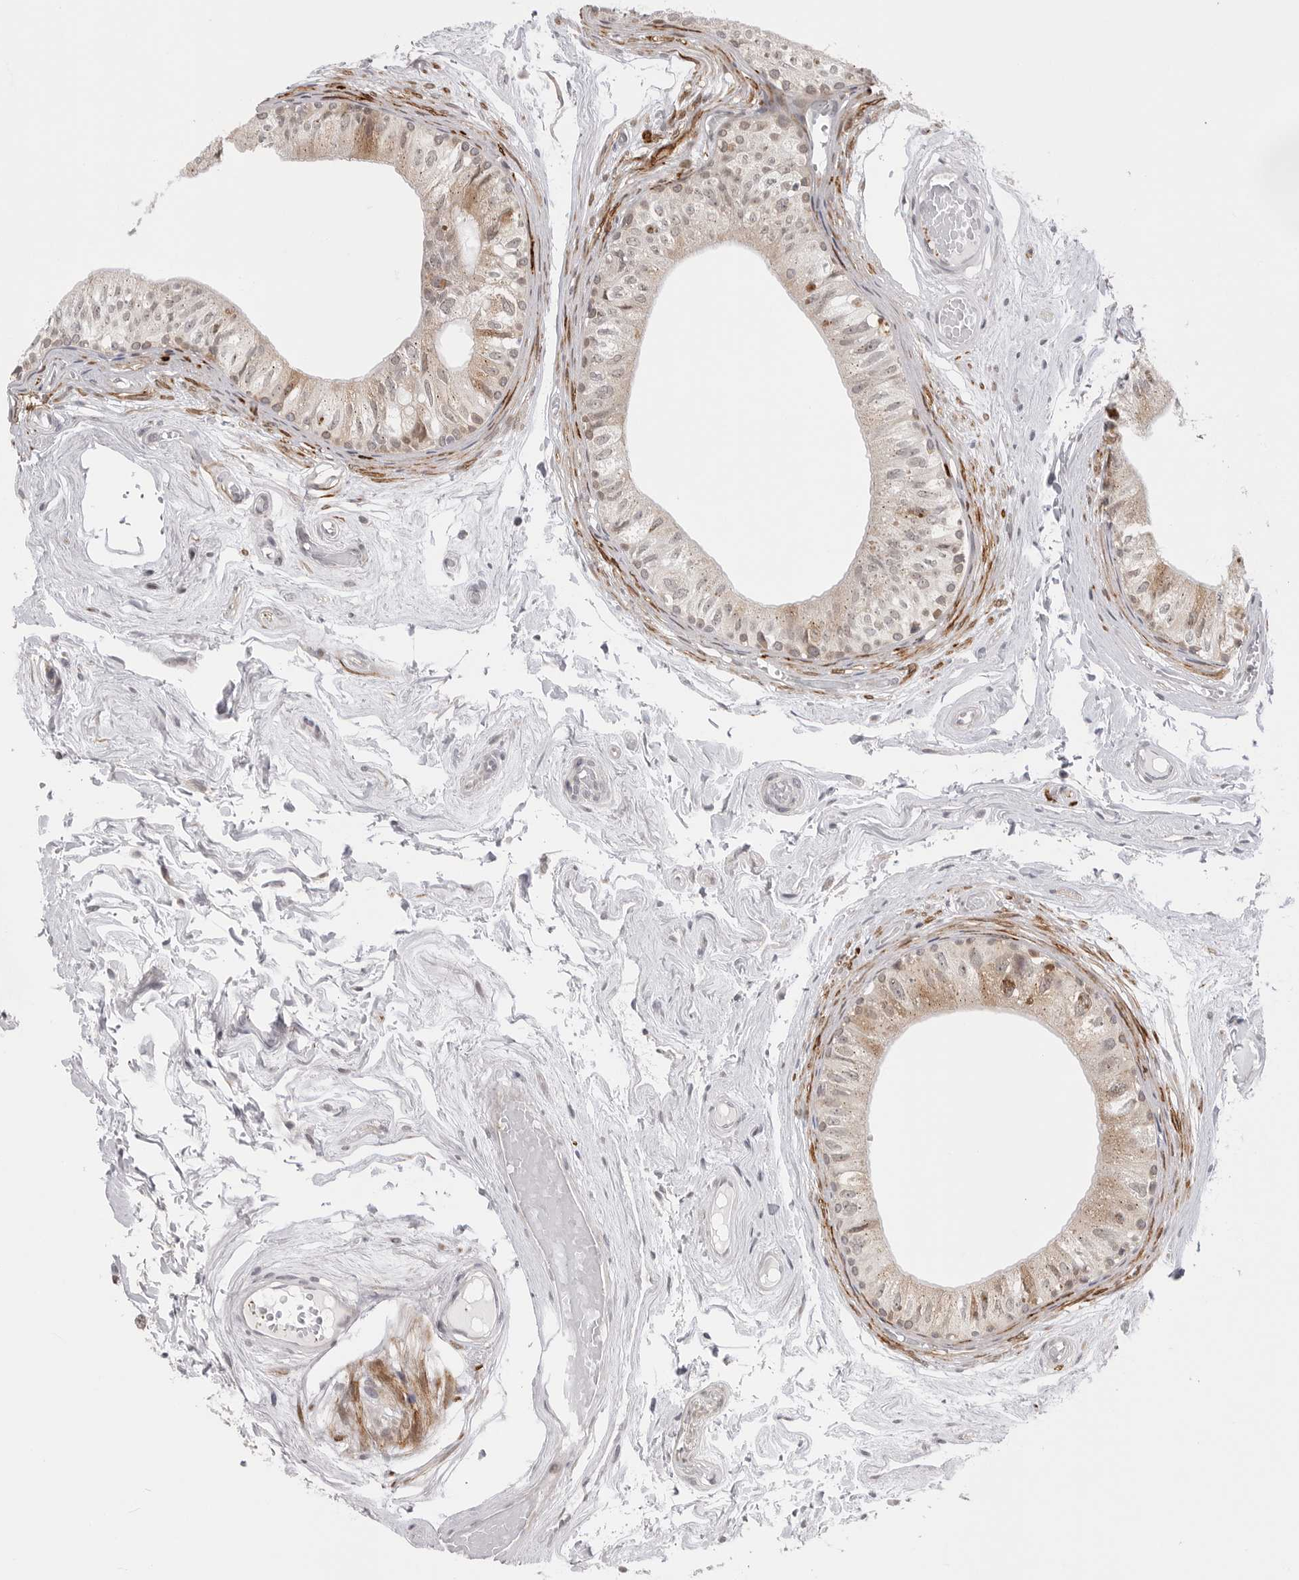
{"staining": {"intensity": "moderate", "quantity": ">75%", "location": "cytoplasmic/membranous,nuclear"}, "tissue": "epididymis", "cell_type": "Glandular cells", "image_type": "normal", "snomed": [{"axis": "morphology", "description": "Normal tissue, NOS"}, {"axis": "topography", "description": "Epididymis"}], "caption": "This is an image of immunohistochemistry (IHC) staining of unremarkable epididymis, which shows moderate staining in the cytoplasmic/membranous,nuclear of glandular cells.", "gene": "GGT6", "patient": {"sex": "male", "age": 79}}